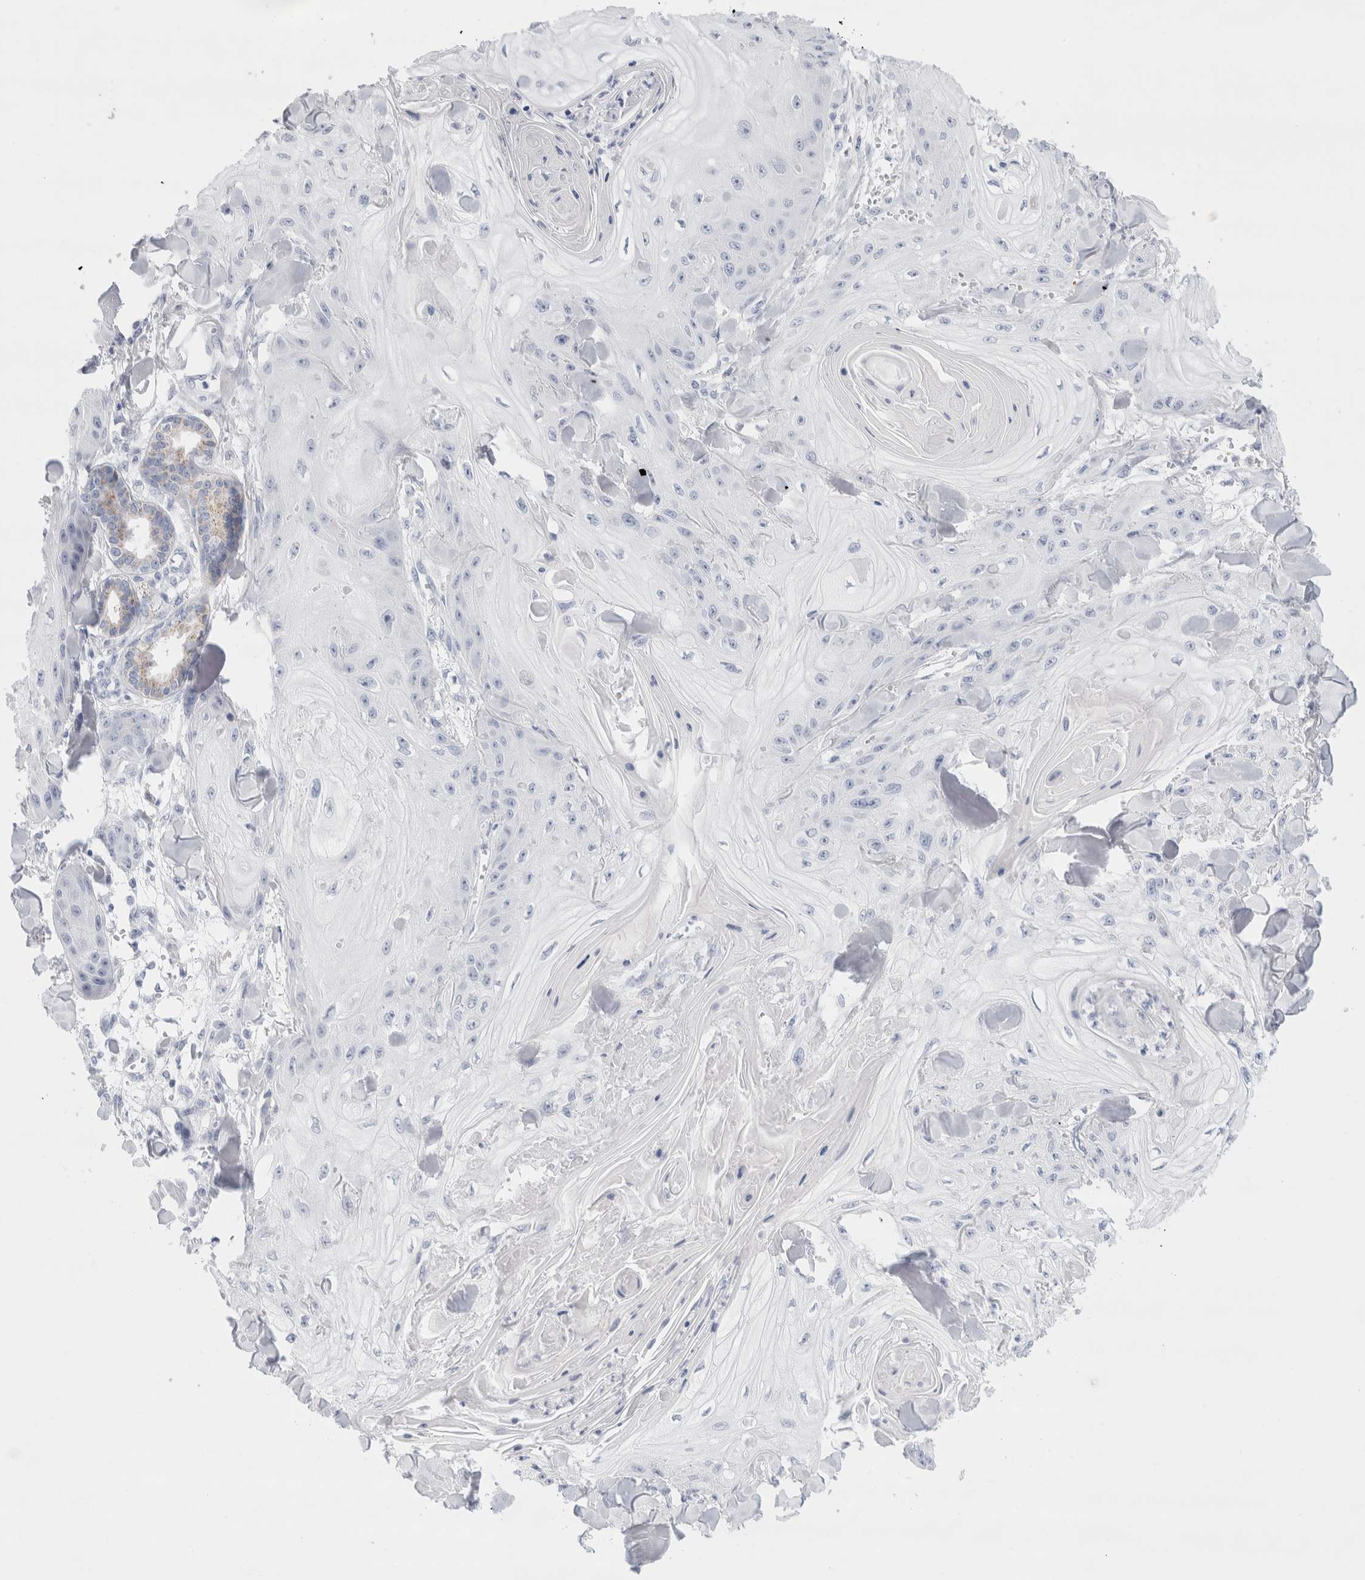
{"staining": {"intensity": "negative", "quantity": "none", "location": "none"}, "tissue": "skin cancer", "cell_type": "Tumor cells", "image_type": "cancer", "snomed": [{"axis": "morphology", "description": "Squamous cell carcinoma, NOS"}, {"axis": "topography", "description": "Skin"}], "caption": "Immunohistochemistry histopathology image of neoplastic tissue: human skin squamous cell carcinoma stained with DAB (3,3'-diaminobenzidine) reveals no significant protein positivity in tumor cells.", "gene": "ECHDC2", "patient": {"sex": "male", "age": 74}}